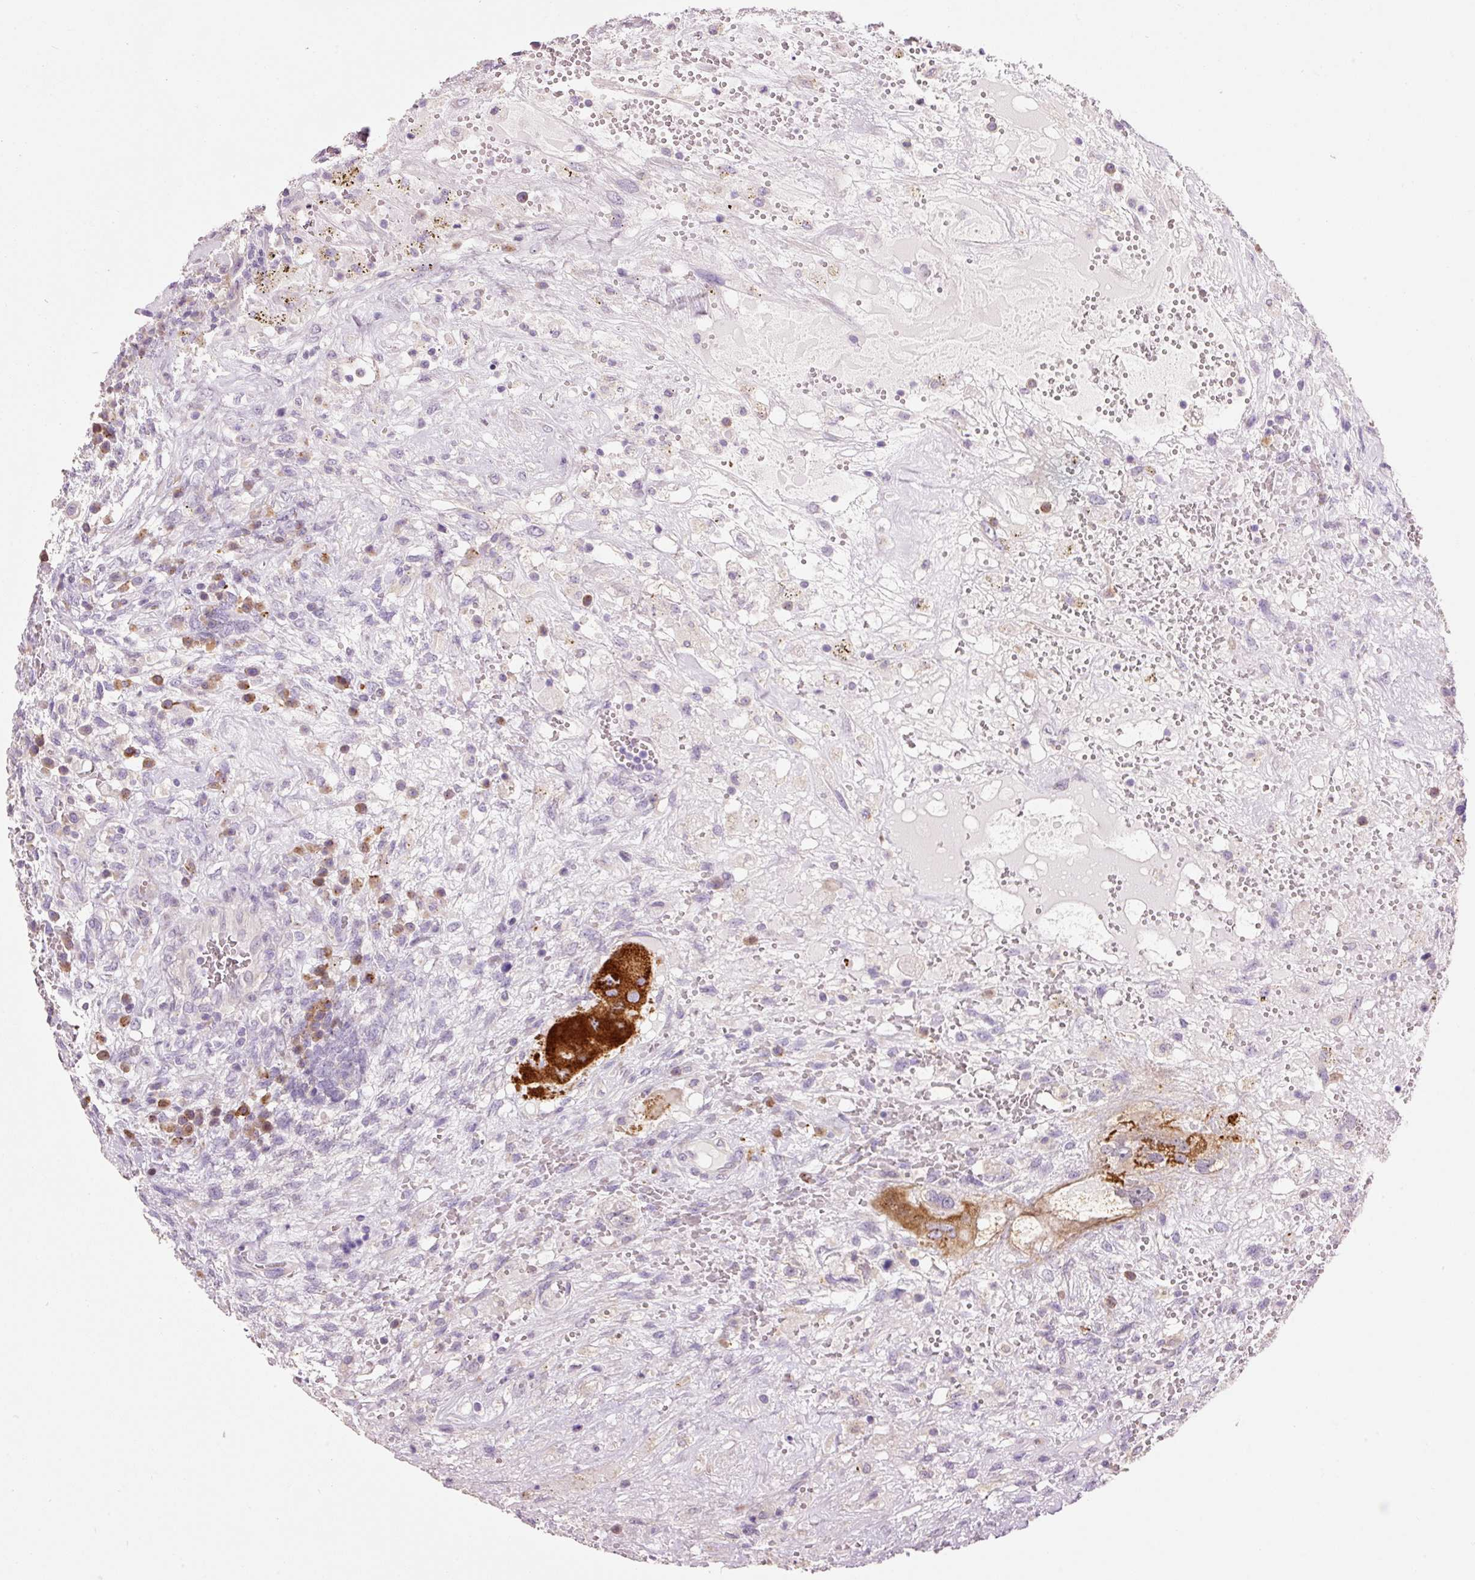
{"staining": {"intensity": "strong", "quantity": "<25%", "location": "cytoplasmic/membranous"}, "tissue": "testis cancer", "cell_type": "Tumor cells", "image_type": "cancer", "snomed": [{"axis": "morphology", "description": "Carcinoma, Embryonal, NOS"}, {"axis": "topography", "description": "Testis"}], "caption": "Tumor cells display strong cytoplasmic/membranous staining in about <25% of cells in testis embryonal carcinoma. Nuclei are stained in blue.", "gene": "HAX1", "patient": {"sex": "male", "age": 26}}